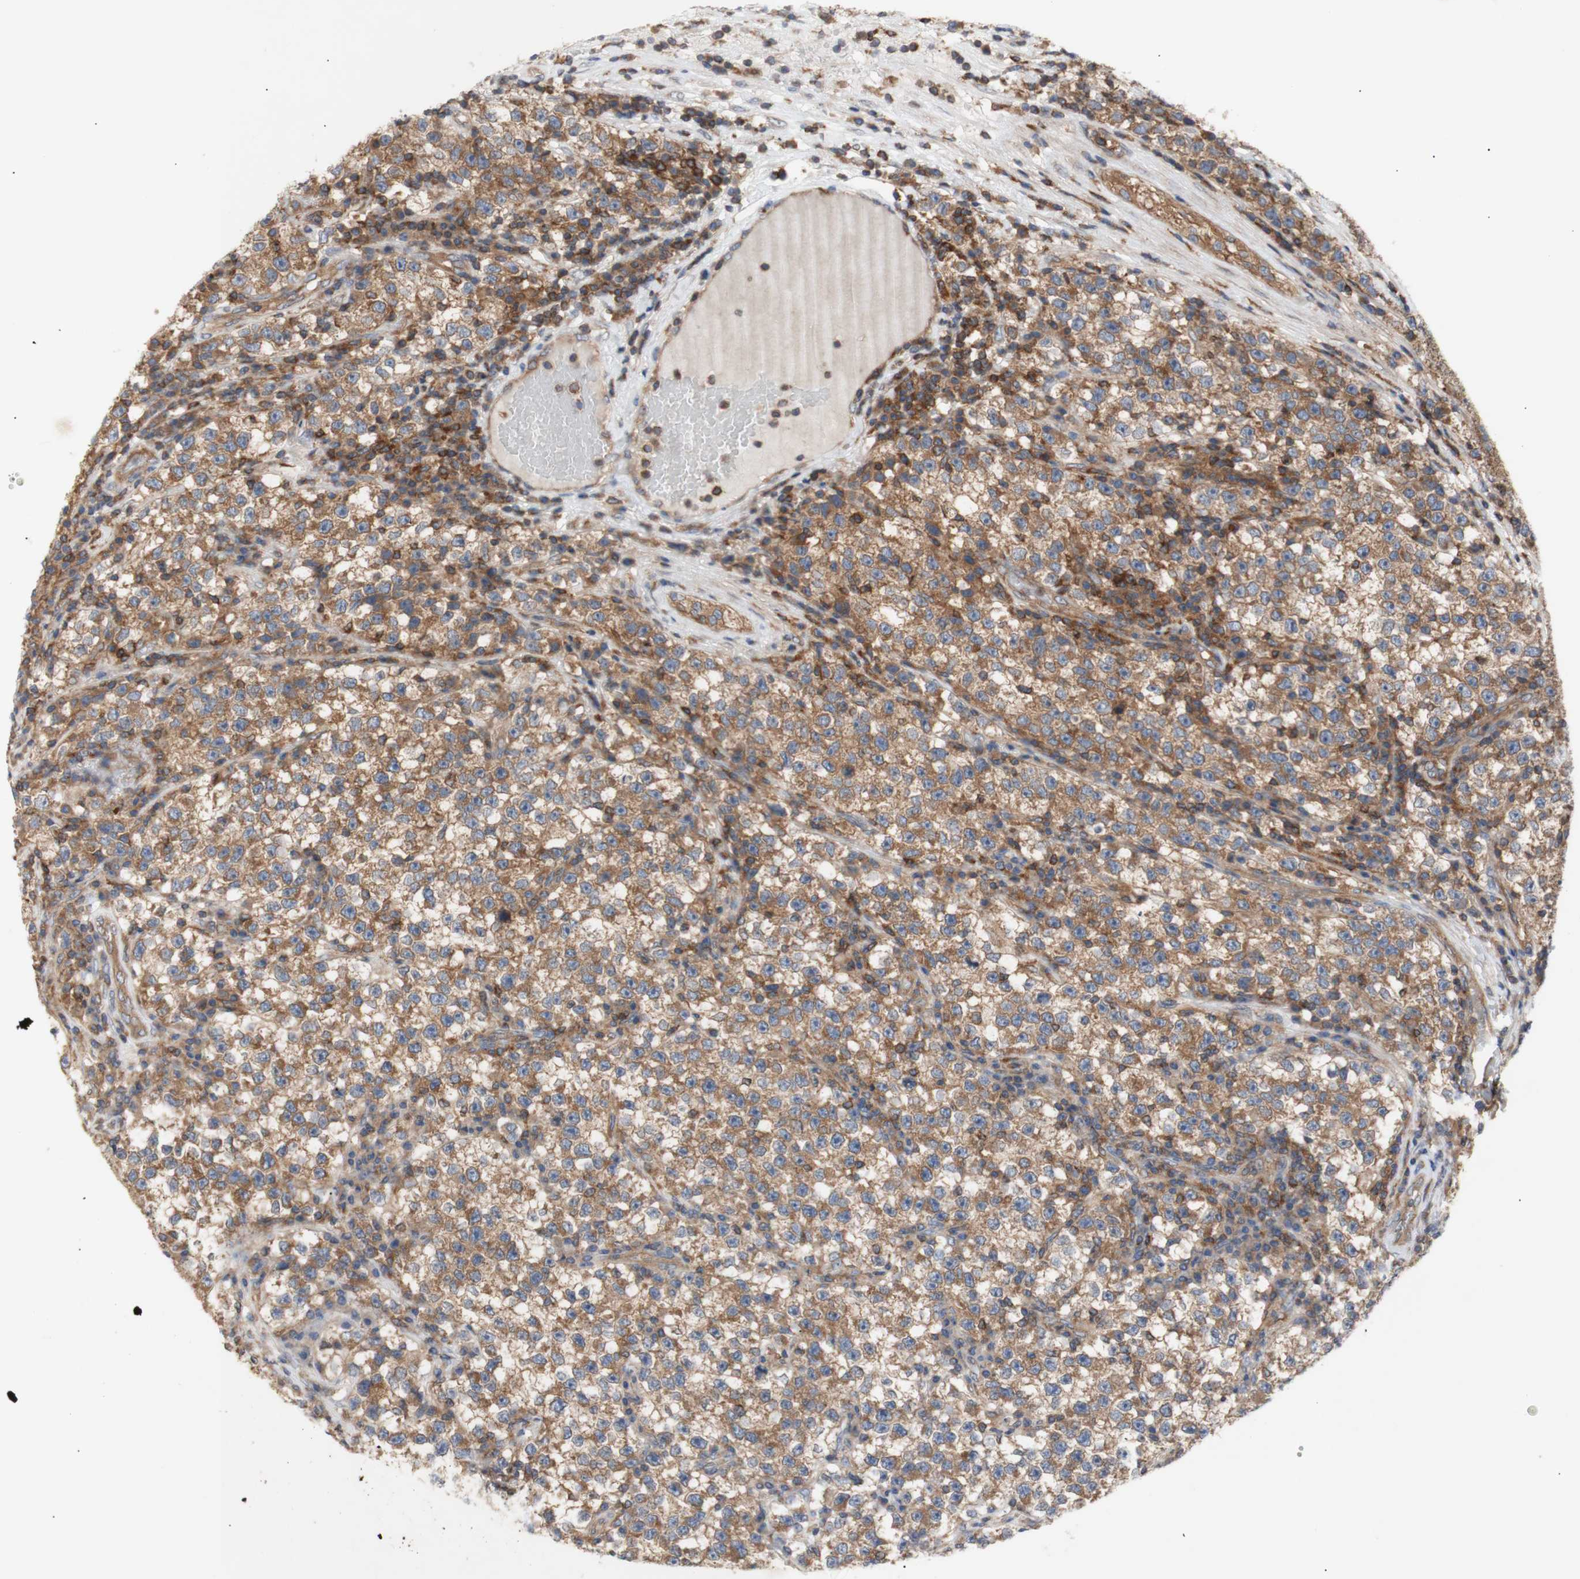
{"staining": {"intensity": "moderate", "quantity": ">75%", "location": "cytoplasmic/membranous"}, "tissue": "testis cancer", "cell_type": "Tumor cells", "image_type": "cancer", "snomed": [{"axis": "morphology", "description": "Seminoma, NOS"}, {"axis": "topography", "description": "Testis"}], "caption": "This image displays immunohistochemistry (IHC) staining of human testis seminoma, with medium moderate cytoplasmic/membranous staining in about >75% of tumor cells.", "gene": "IKBKG", "patient": {"sex": "male", "age": 22}}